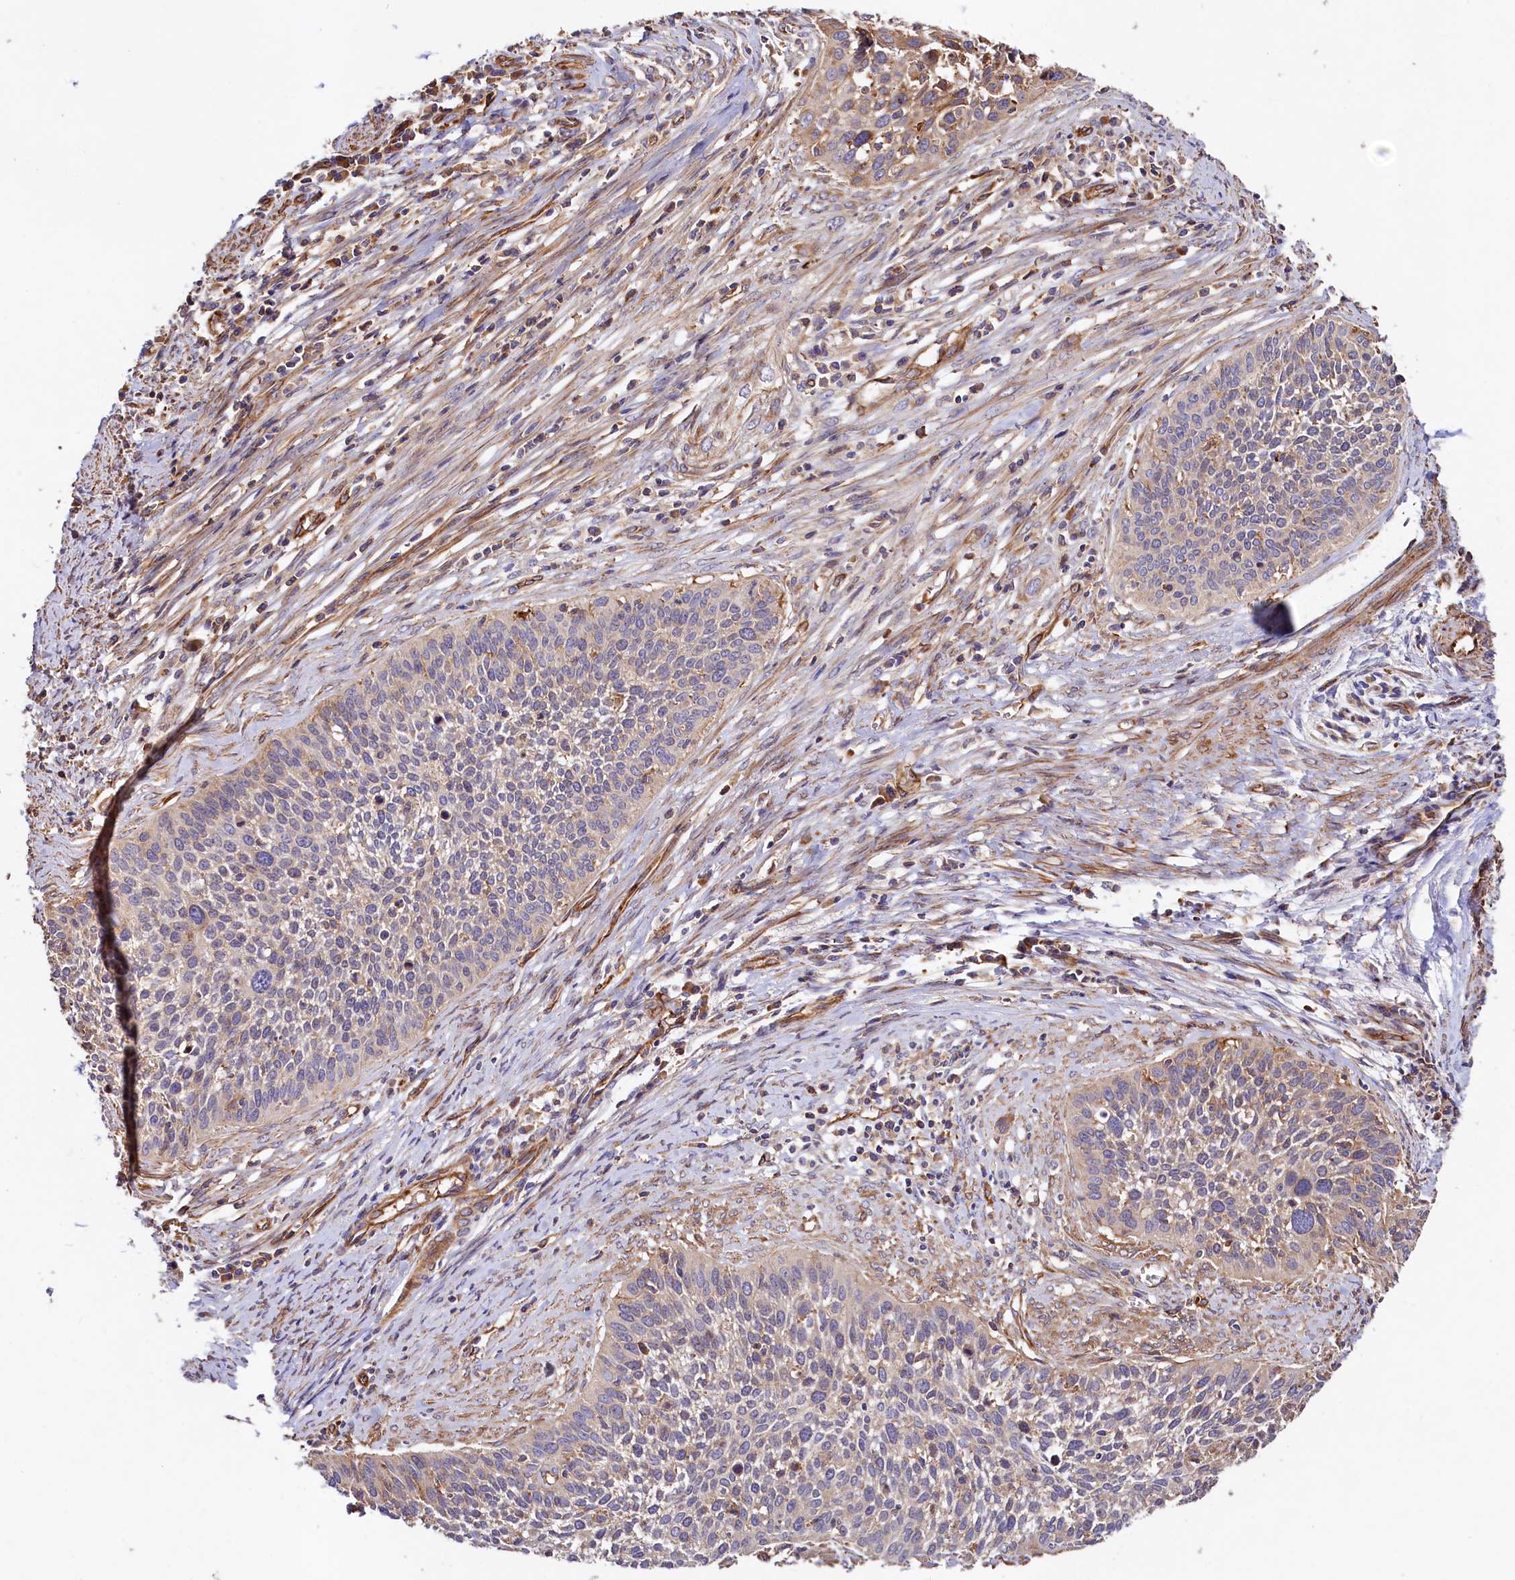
{"staining": {"intensity": "moderate", "quantity": "25%-75%", "location": "cytoplasmic/membranous"}, "tissue": "cervical cancer", "cell_type": "Tumor cells", "image_type": "cancer", "snomed": [{"axis": "morphology", "description": "Squamous cell carcinoma, NOS"}, {"axis": "topography", "description": "Cervix"}], "caption": "Squamous cell carcinoma (cervical) stained with a protein marker reveals moderate staining in tumor cells.", "gene": "KLHDC4", "patient": {"sex": "female", "age": 34}}